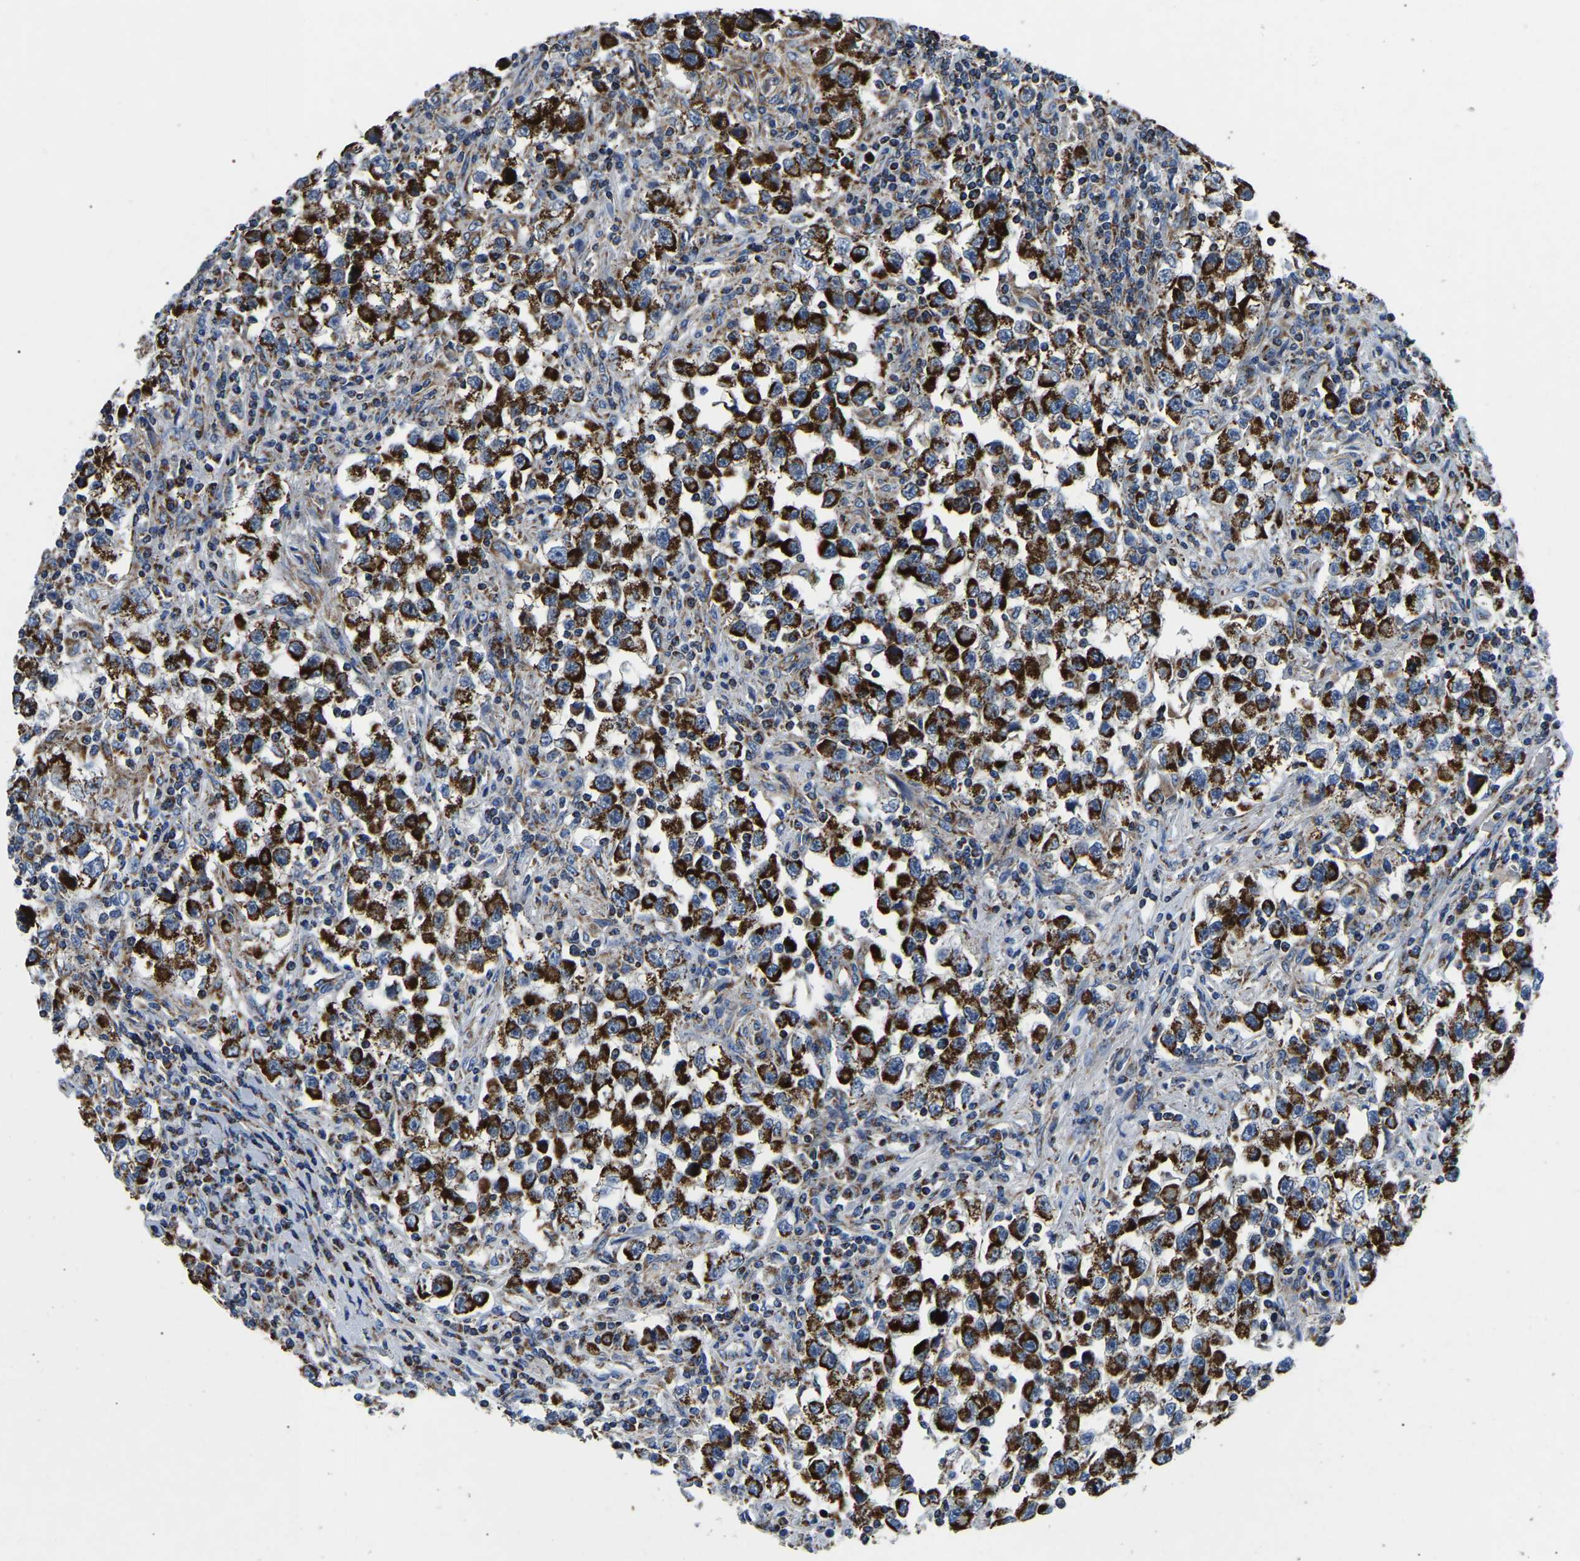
{"staining": {"intensity": "strong", "quantity": ">75%", "location": "cytoplasmic/membranous"}, "tissue": "testis cancer", "cell_type": "Tumor cells", "image_type": "cancer", "snomed": [{"axis": "morphology", "description": "Carcinoma, Embryonal, NOS"}, {"axis": "topography", "description": "Testis"}], "caption": "Immunohistochemical staining of human testis cancer displays high levels of strong cytoplasmic/membranous protein positivity in about >75% of tumor cells. (DAB = brown stain, brightfield microscopy at high magnification).", "gene": "PPM1E", "patient": {"sex": "male", "age": 21}}